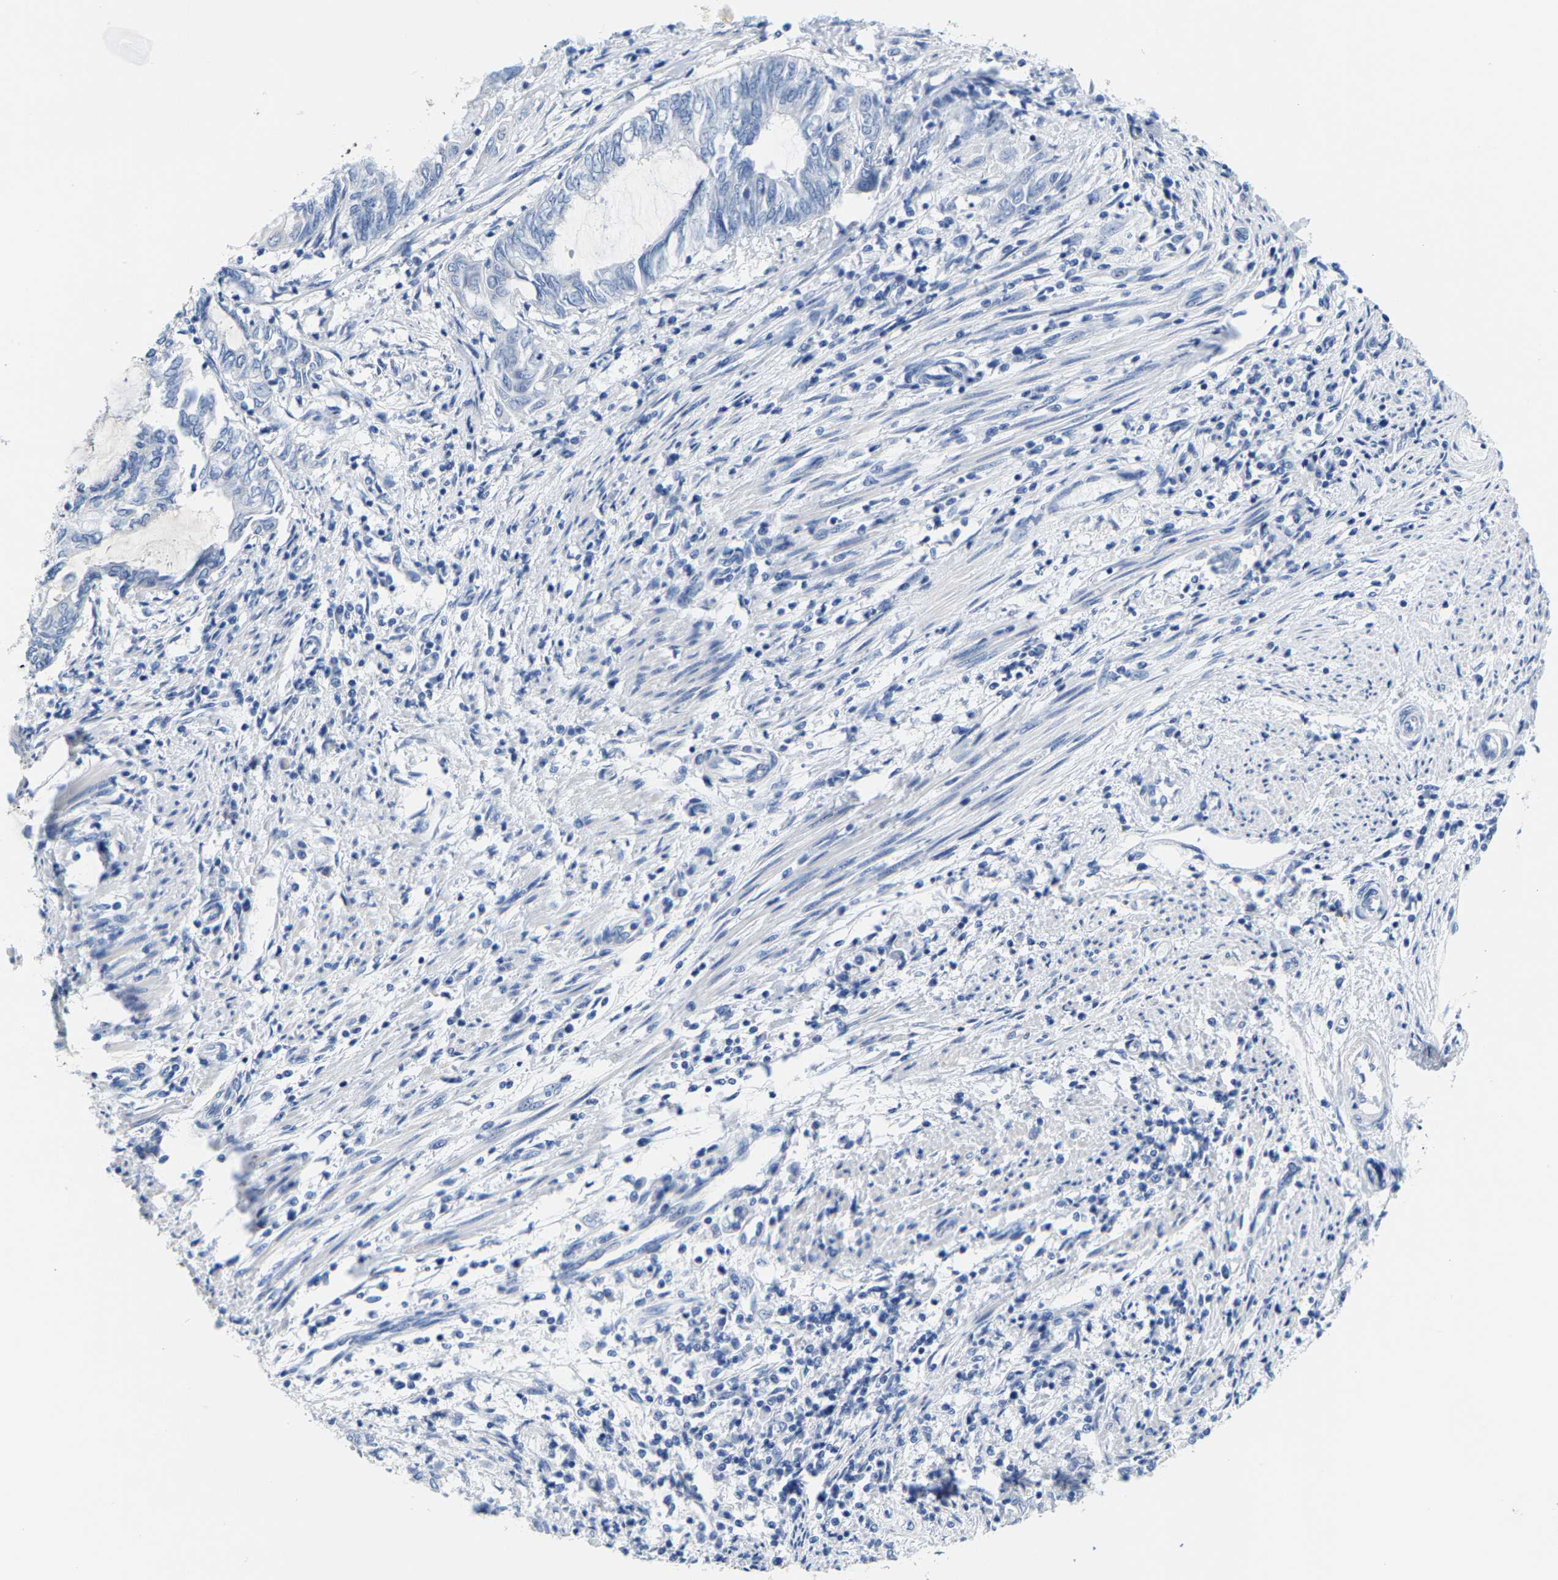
{"staining": {"intensity": "negative", "quantity": "none", "location": "none"}, "tissue": "endometrial cancer", "cell_type": "Tumor cells", "image_type": "cancer", "snomed": [{"axis": "morphology", "description": "Adenocarcinoma, NOS"}, {"axis": "topography", "description": "Uterus"}, {"axis": "topography", "description": "Endometrium"}], "caption": "An immunohistochemistry (IHC) histopathology image of adenocarcinoma (endometrial) is shown. There is no staining in tumor cells of adenocarcinoma (endometrial).", "gene": "KLHL1", "patient": {"sex": "female", "age": 70}}